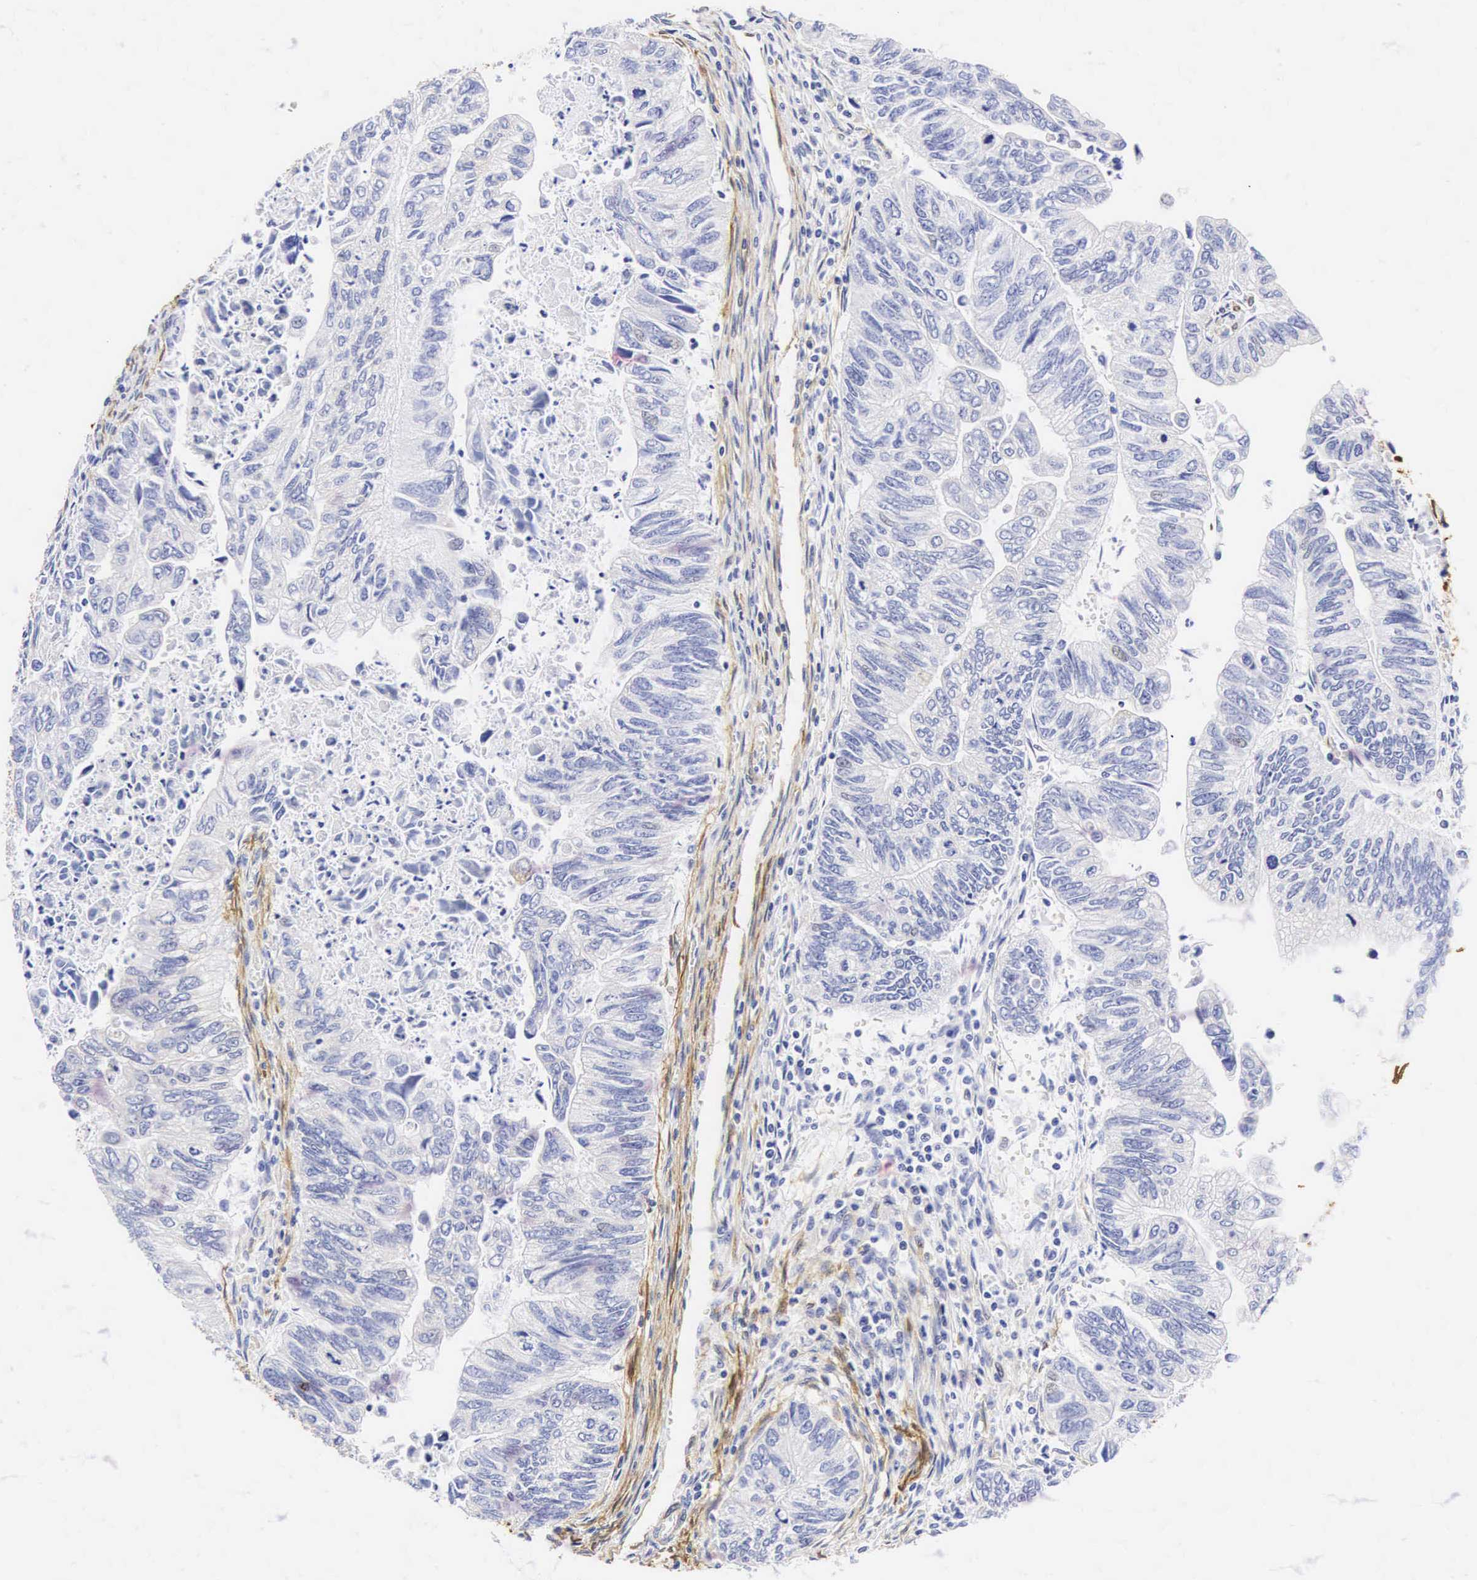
{"staining": {"intensity": "negative", "quantity": "none", "location": "none"}, "tissue": "colorectal cancer", "cell_type": "Tumor cells", "image_type": "cancer", "snomed": [{"axis": "morphology", "description": "Adenocarcinoma, NOS"}, {"axis": "topography", "description": "Colon"}], "caption": "DAB immunohistochemical staining of colorectal adenocarcinoma demonstrates no significant expression in tumor cells.", "gene": "CNN1", "patient": {"sex": "female", "age": 11}}